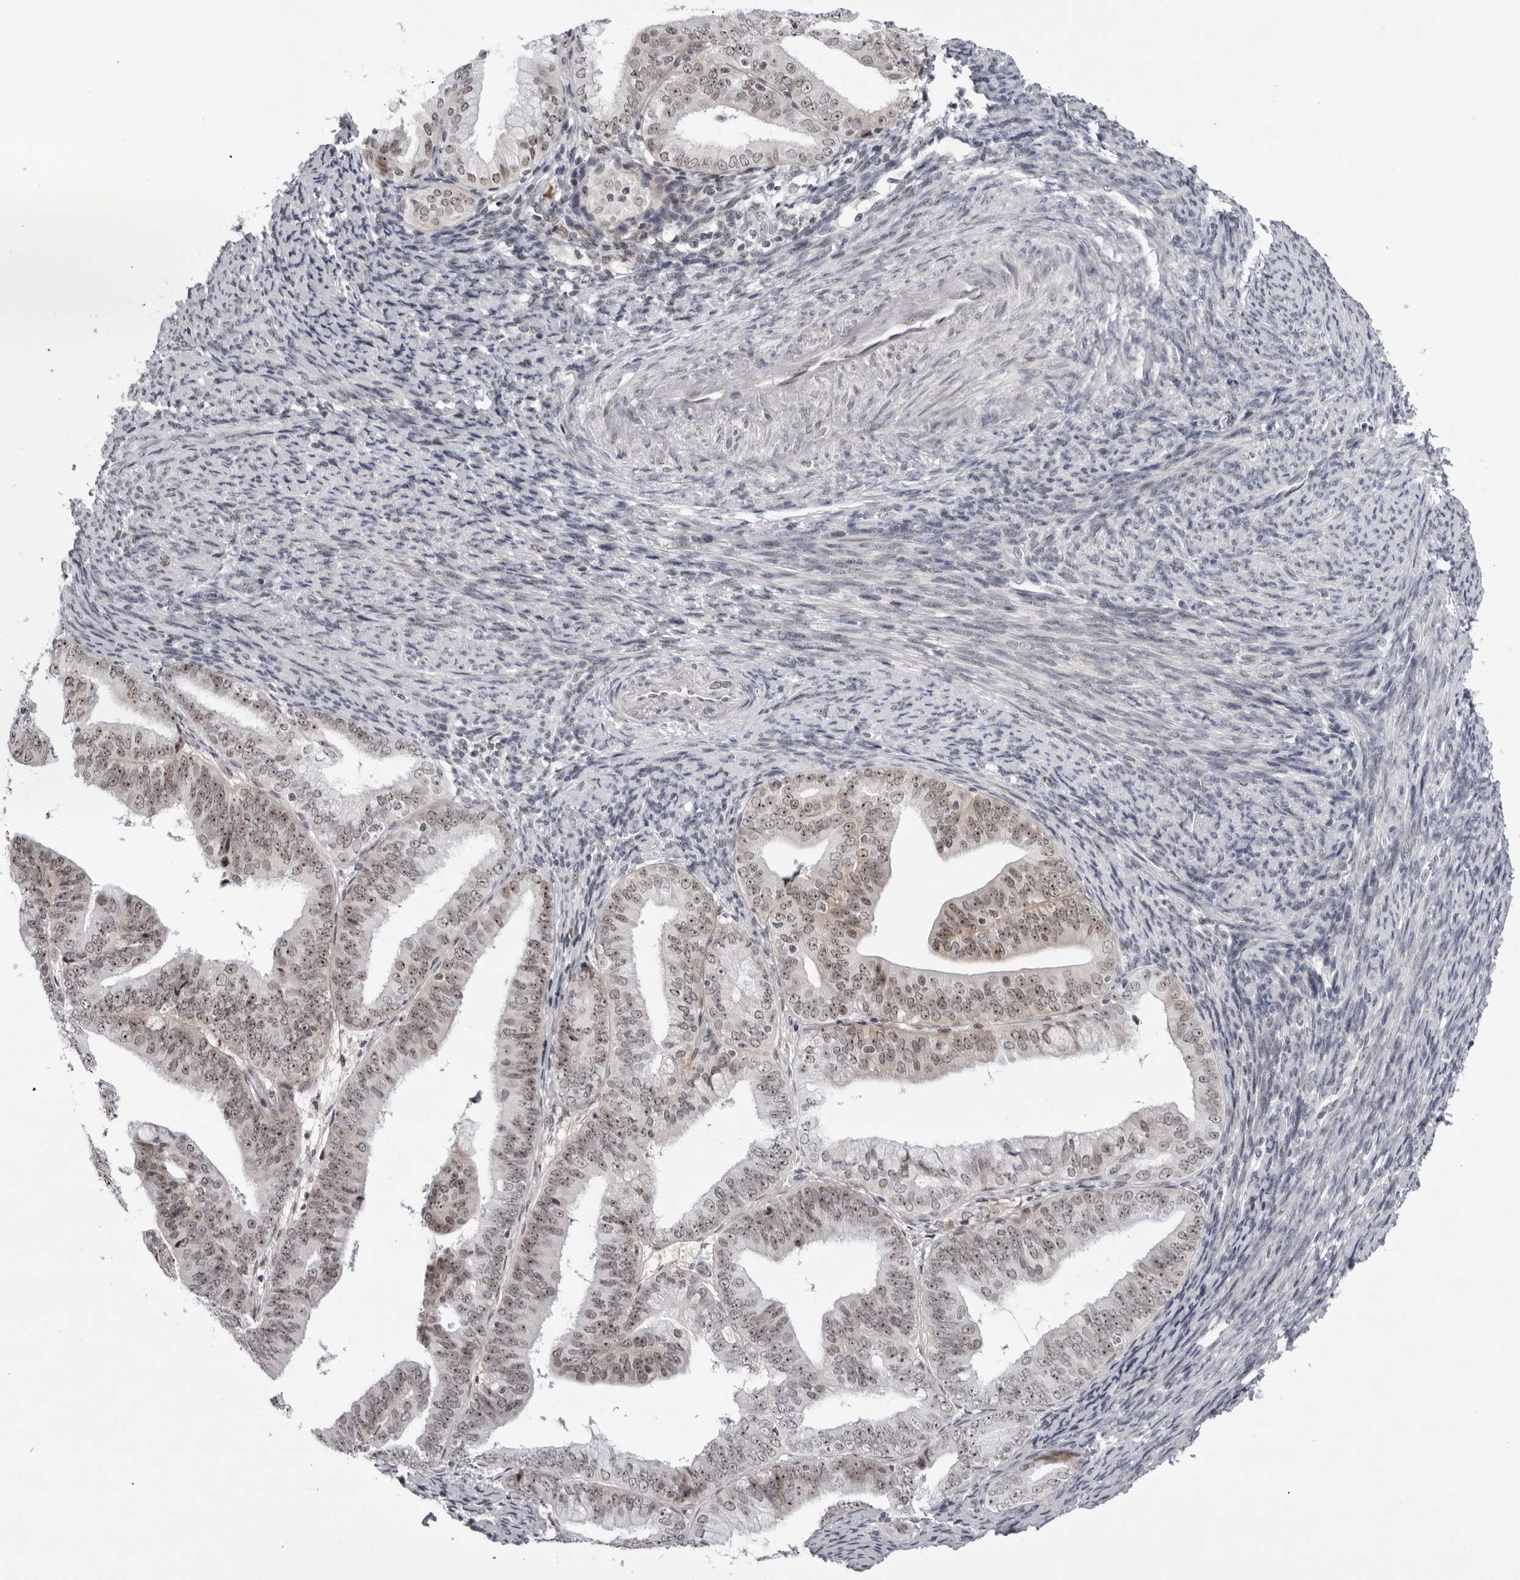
{"staining": {"intensity": "moderate", "quantity": ">75%", "location": "nuclear"}, "tissue": "endometrial cancer", "cell_type": "Tumor cells", "image_type": "cancer", "snomed": [{"axis": "morphology", "description": "Adenocarcinoma, NOS"}, {"axis": "topography", "description": "Endometrium"}], "caption": "Immunohistochemistry (IHC) micrograph of neoplastic tissue: human adenocarcinoma (endometrial) stained using IHC displays medium levels of moderate protein expression localized specifically in the nuclear of tumor cells, appearing as a nuclear brown color.", "gene": "EXOSC10", "patient": {"sex": "female", "age": 63}}